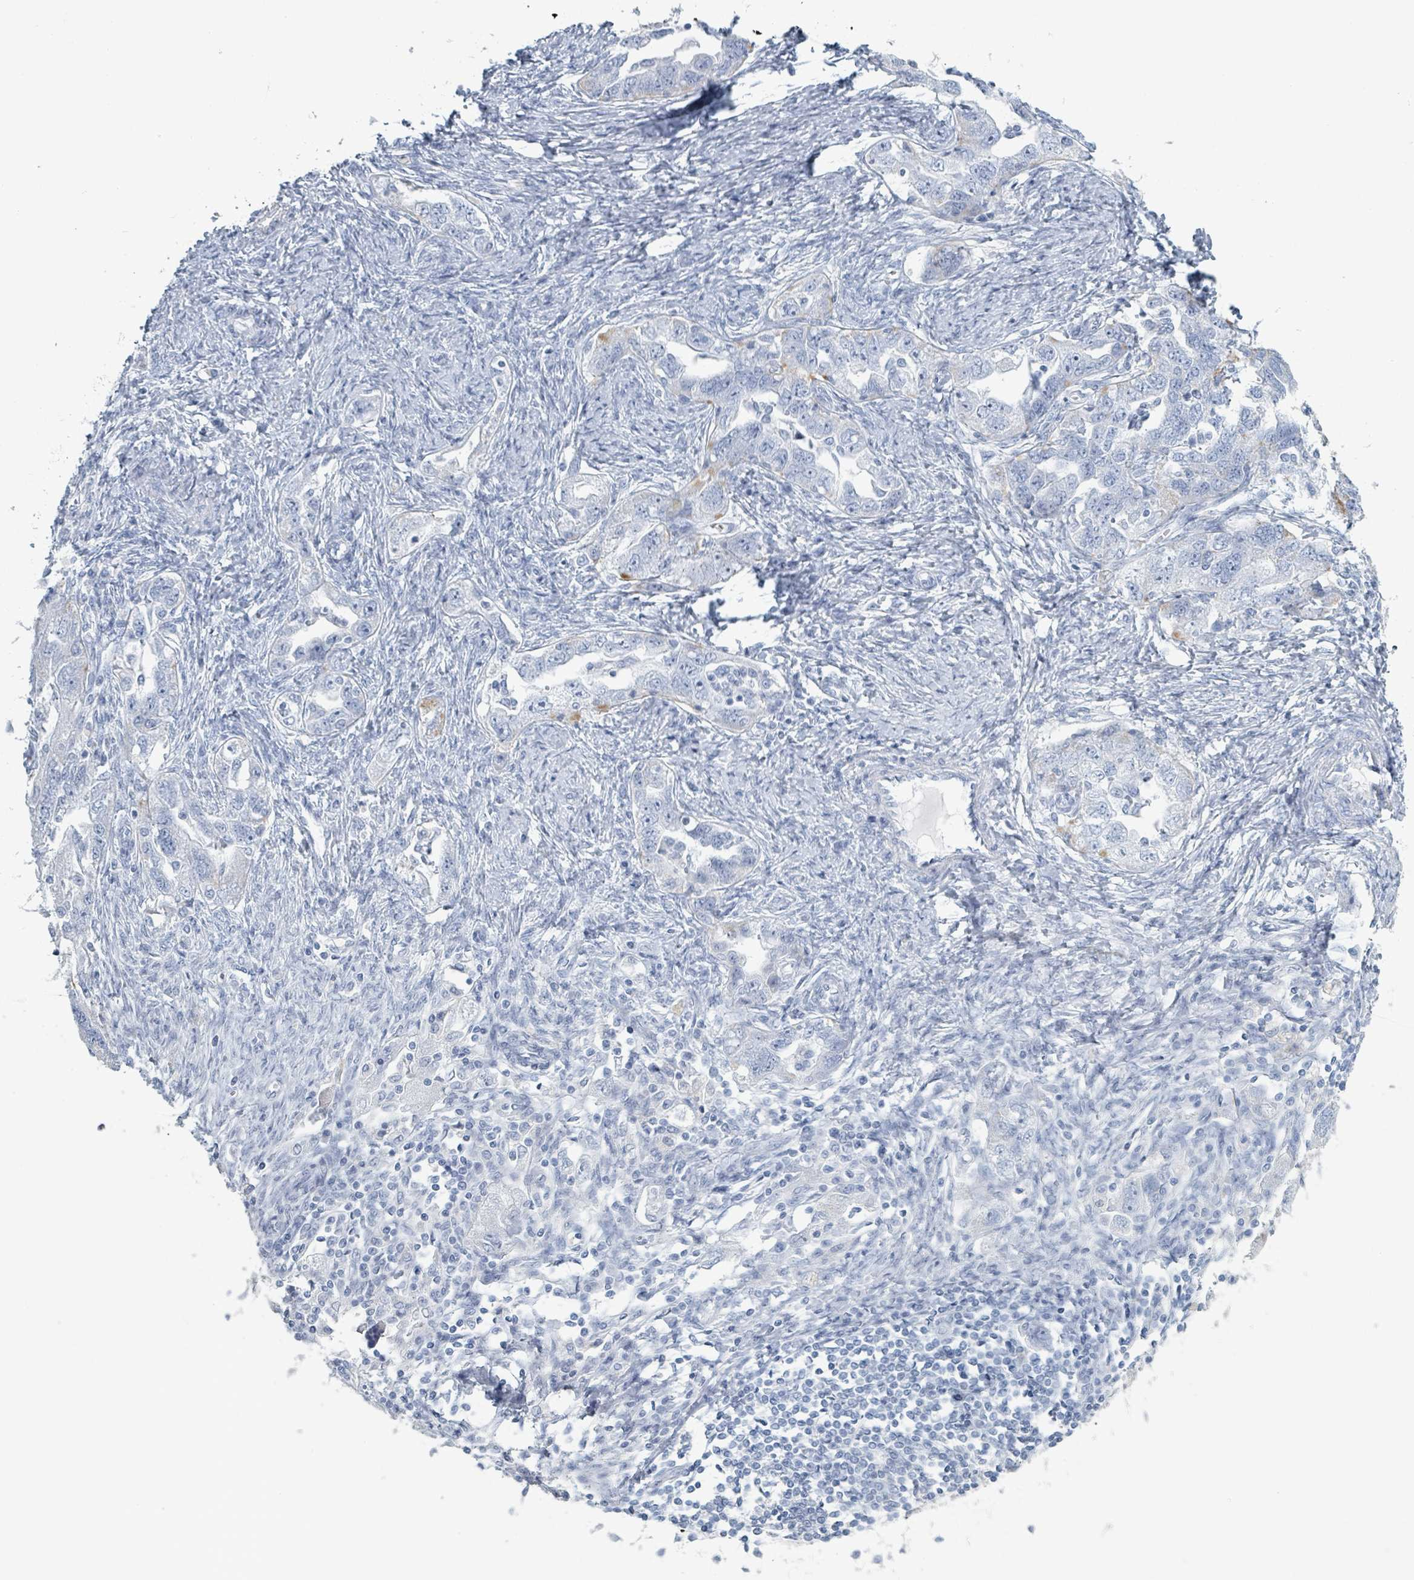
{"staining": {"intensity": "negative", "quantity": "none", "location": "none"}, "tissue": "ovarian cancer", "cell_type": "Tumor cells", "image_type": "cancer", "snomed": [{"axis": "morphology", "description": "Carcinoma, NOS"}, {"axis": "morphology", "description": "Cystadenocarcinoma, serous, NOS"}, {"axis": "topography", "description": "Ovary"}], "caption": "Protein analysis of ovarian carcinoma reveals no significant positivity in tumor cells.", "gene": "HEATR5A", "patient": {"sex": "female", "age": 69}}